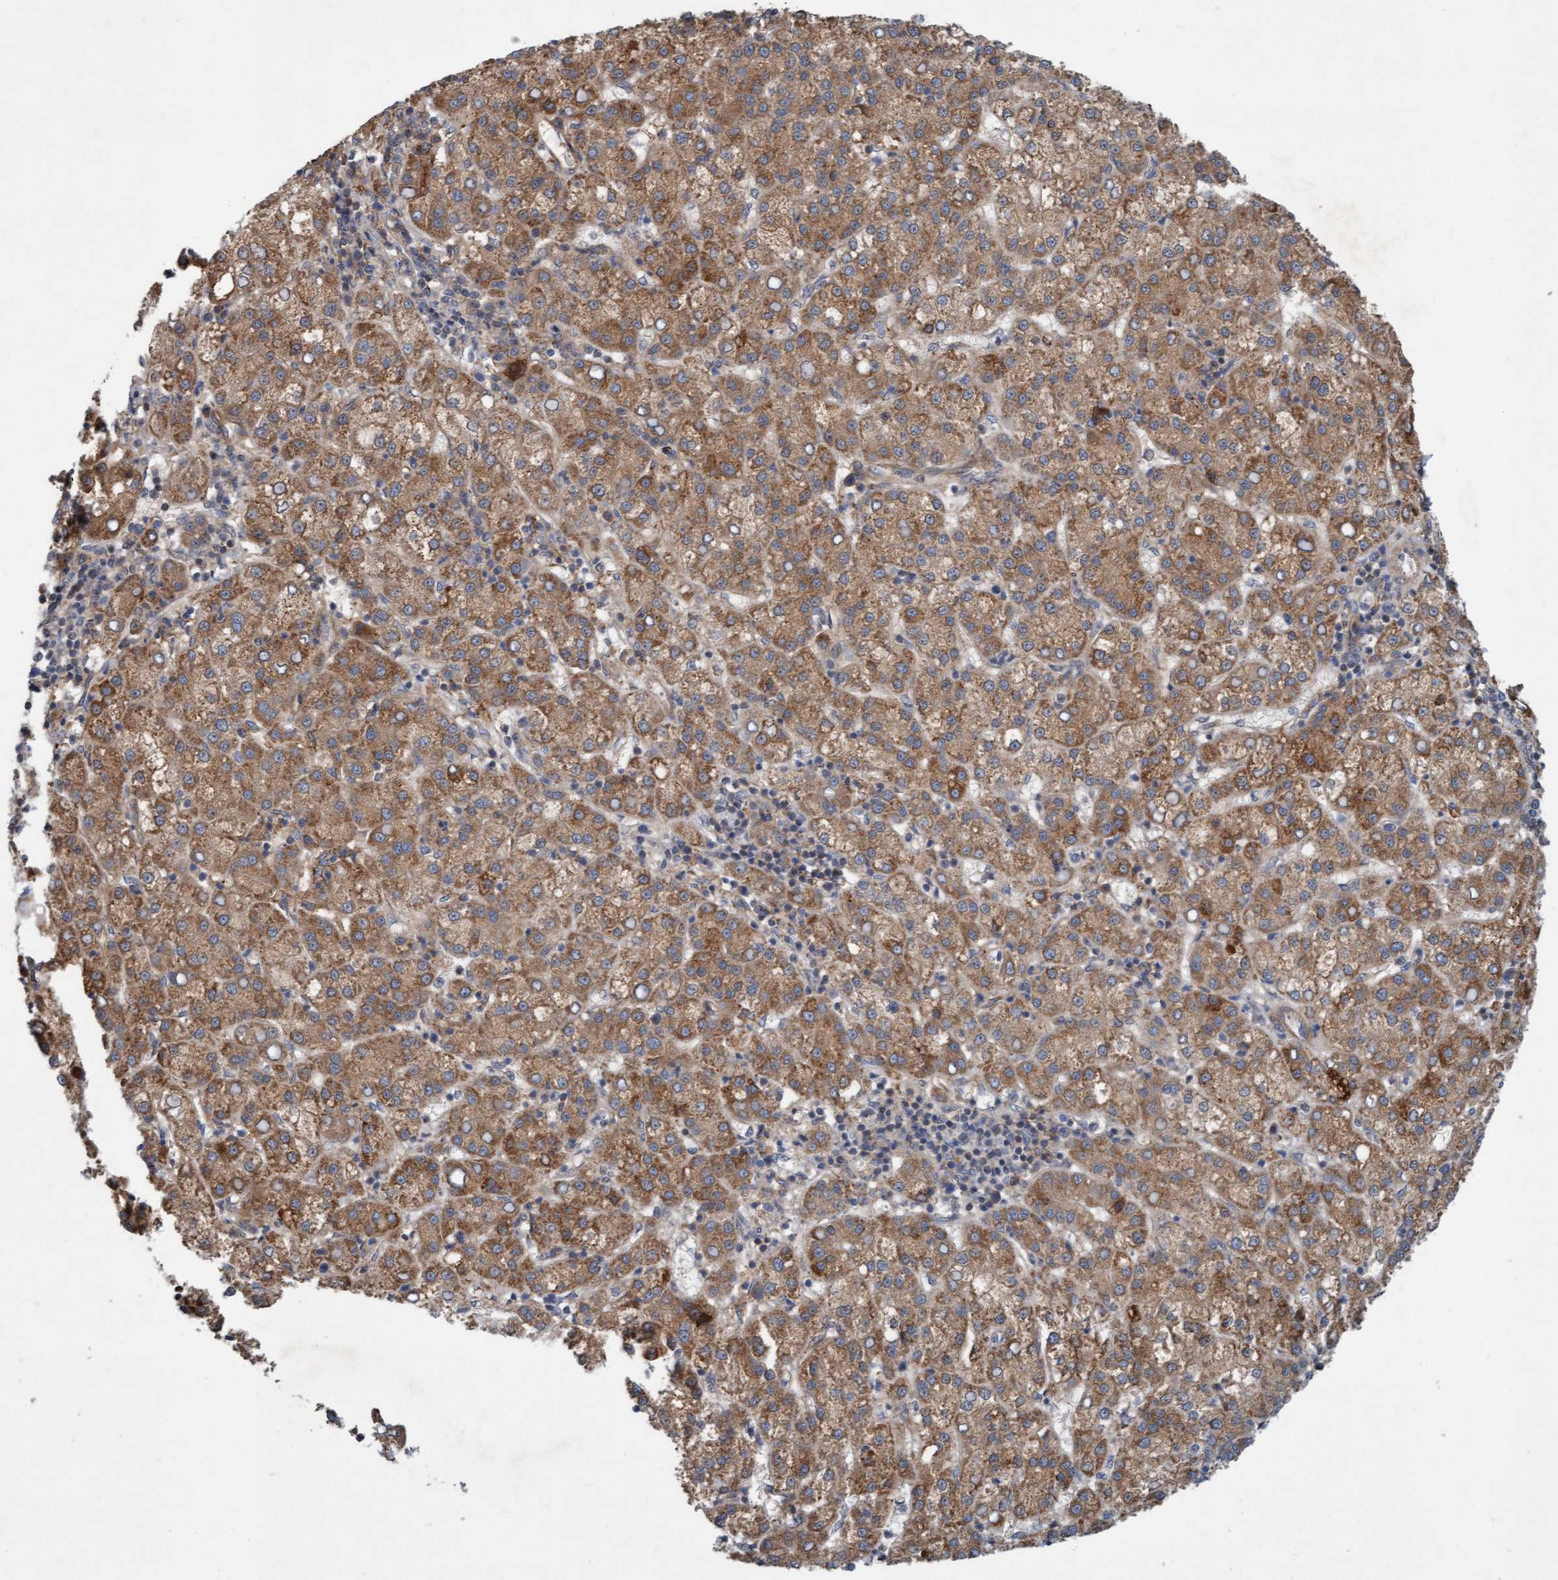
{"staining": {"intensity": "moderate", "quantity": ">75%", "location": "cytoplasmic/membranous"}, "tissue": "liver cancer", "cell_type": "Tumor cells", "image_type": "cancer", "snomed": [{"axis": "morphology", "description": "Carcinoma, Hepatocellular, NOS"}, {"axis": "topography", "description": "Liver"}], "caption": "The immunohistochemical stain labels moderate cytoplasmic/membranous staining in tumor cells of liver cancer tissue.", "gene": "ERAL1", "patient": {"sex": "female", "age": 58}}